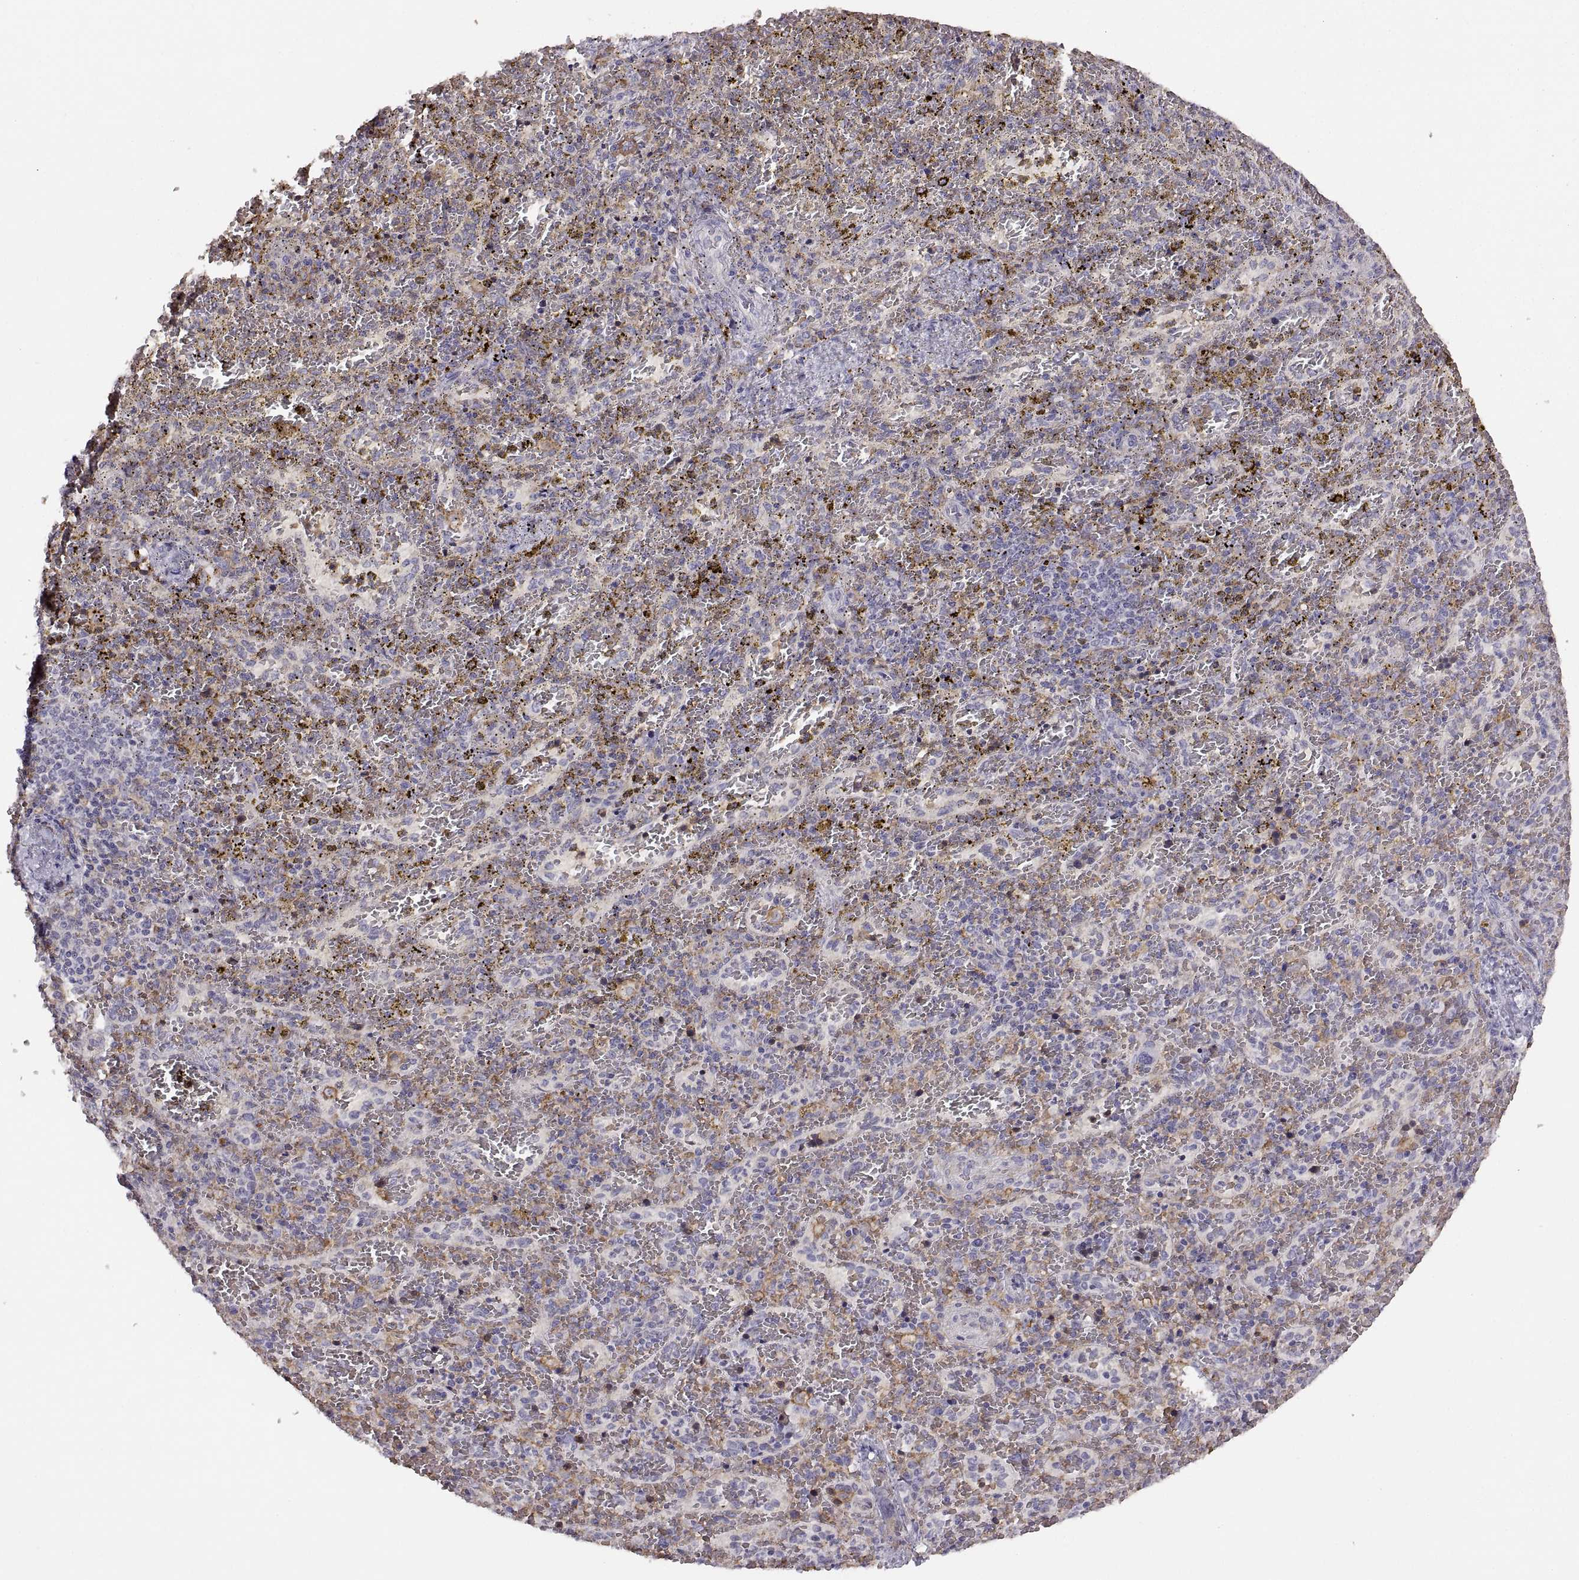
{"staining": {"intensity": "moderate", "quantity": "<25%", "location": "cytoplasmic/membranous"}, "tissue": "spleen", "cell_type": "Cells in red pulp", "image_type": "normal", "snomed": [{"axis": "morphology", "description": "Normal tissue, NOS"}, {"axis": "topography", "description": "Spleen"}], "caption": "DAB immunohistochemical staining of normal spleen shows moderate cytoplasmic/membranous protein staining in approximately <25% of cells in red pulp.", "gene": "MEIOC", "patient": {"sex": "female", "age": 50}}